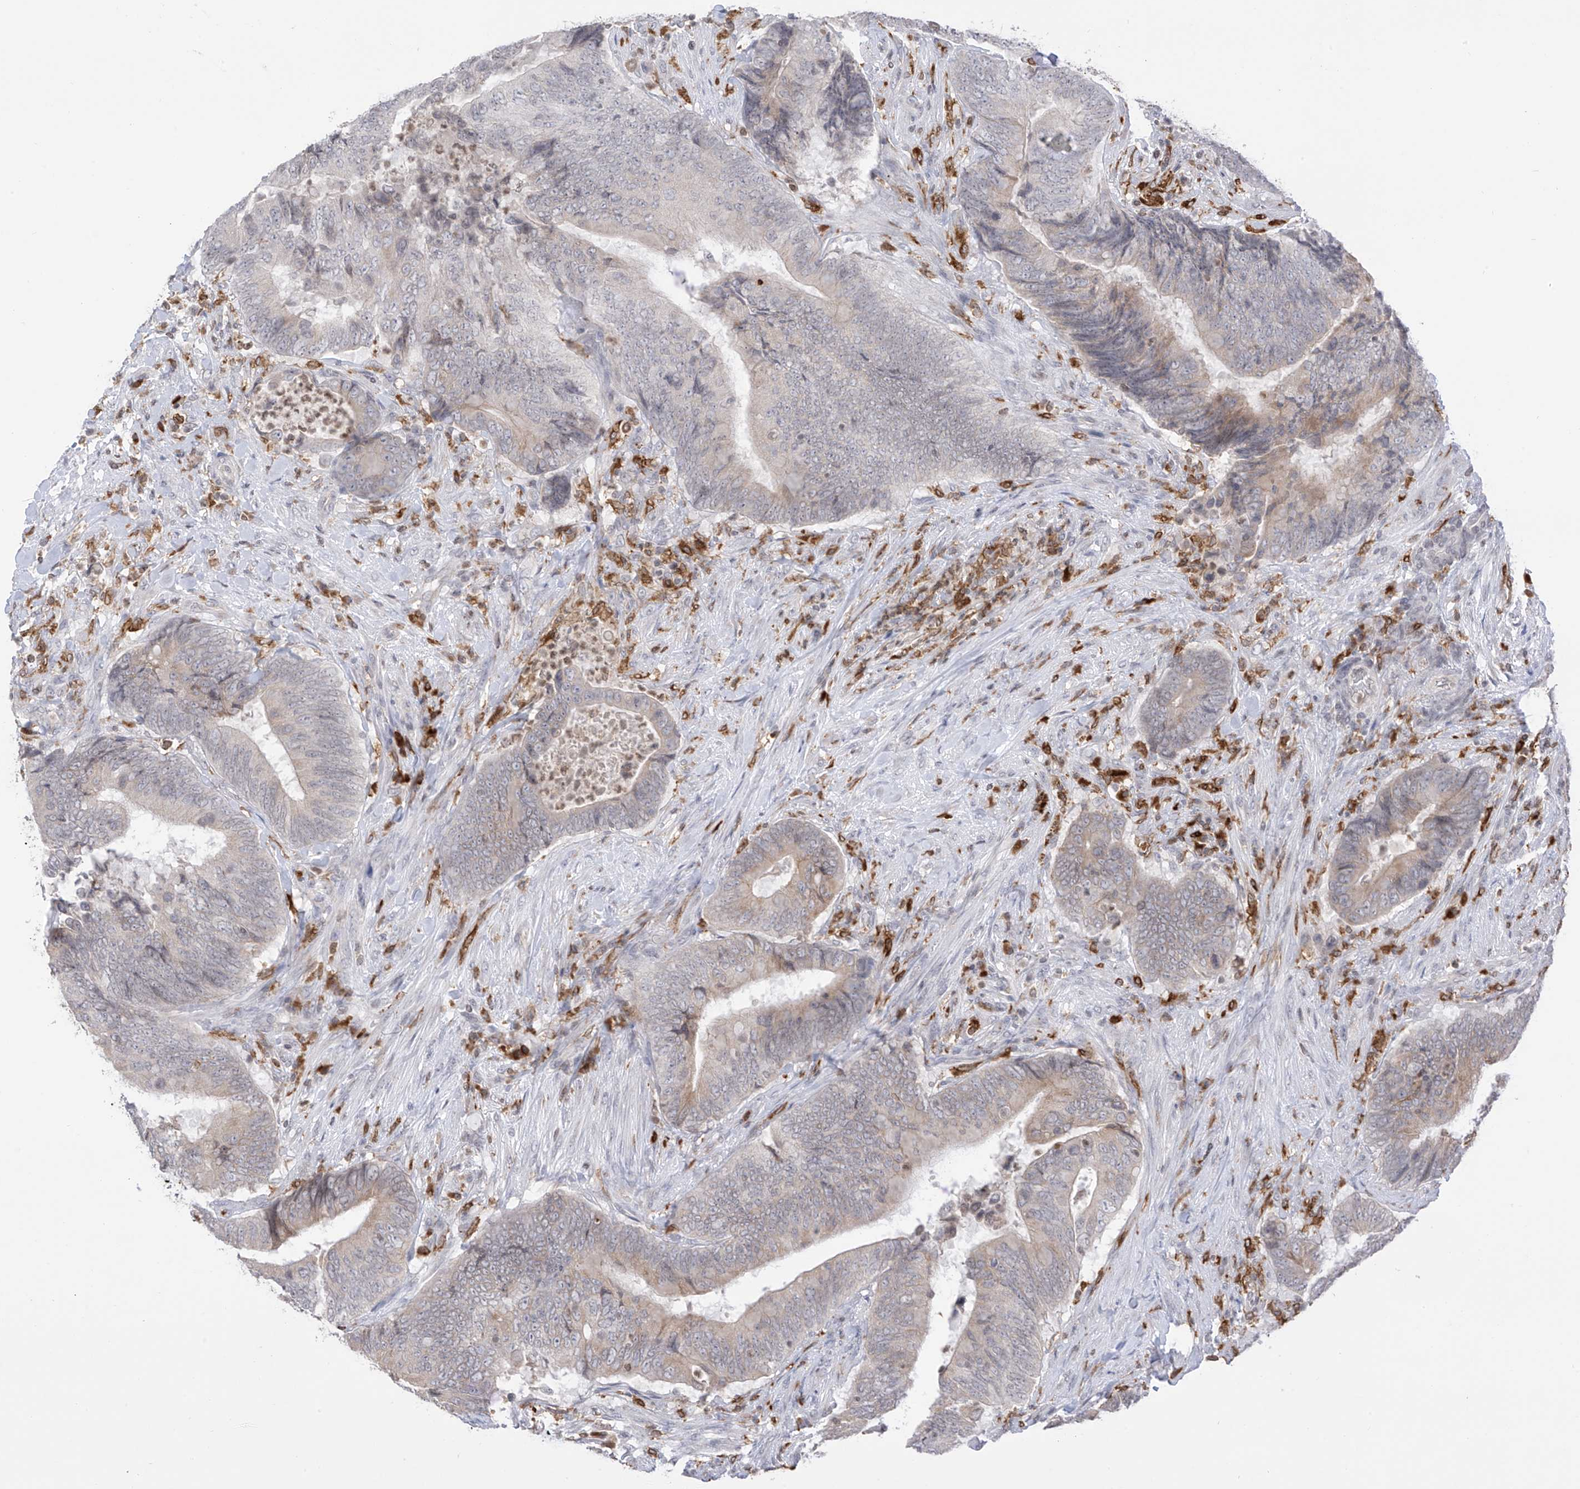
{"staining": {"intensity": "weak", "quantity": "<25%", "location": "cytoplasmic/membranous"}, "tissue": "colorectal cancer", "cell_type": "Tumor cells", "image_type": "cancer", "snomed": [{"axis": "morphology", "description": "Normal tissue, NOS"}, {"axis": "morphology", "description": "Adenocarcinoma, NOS"}, {"axis": "topography", "description": "Colon"}], "caption": "Tumor cells show no significant protein expression in colorectal adenocarcinoma.", "gene": "TBXAS1", "patient": {"sex": "male", "age": 56}}